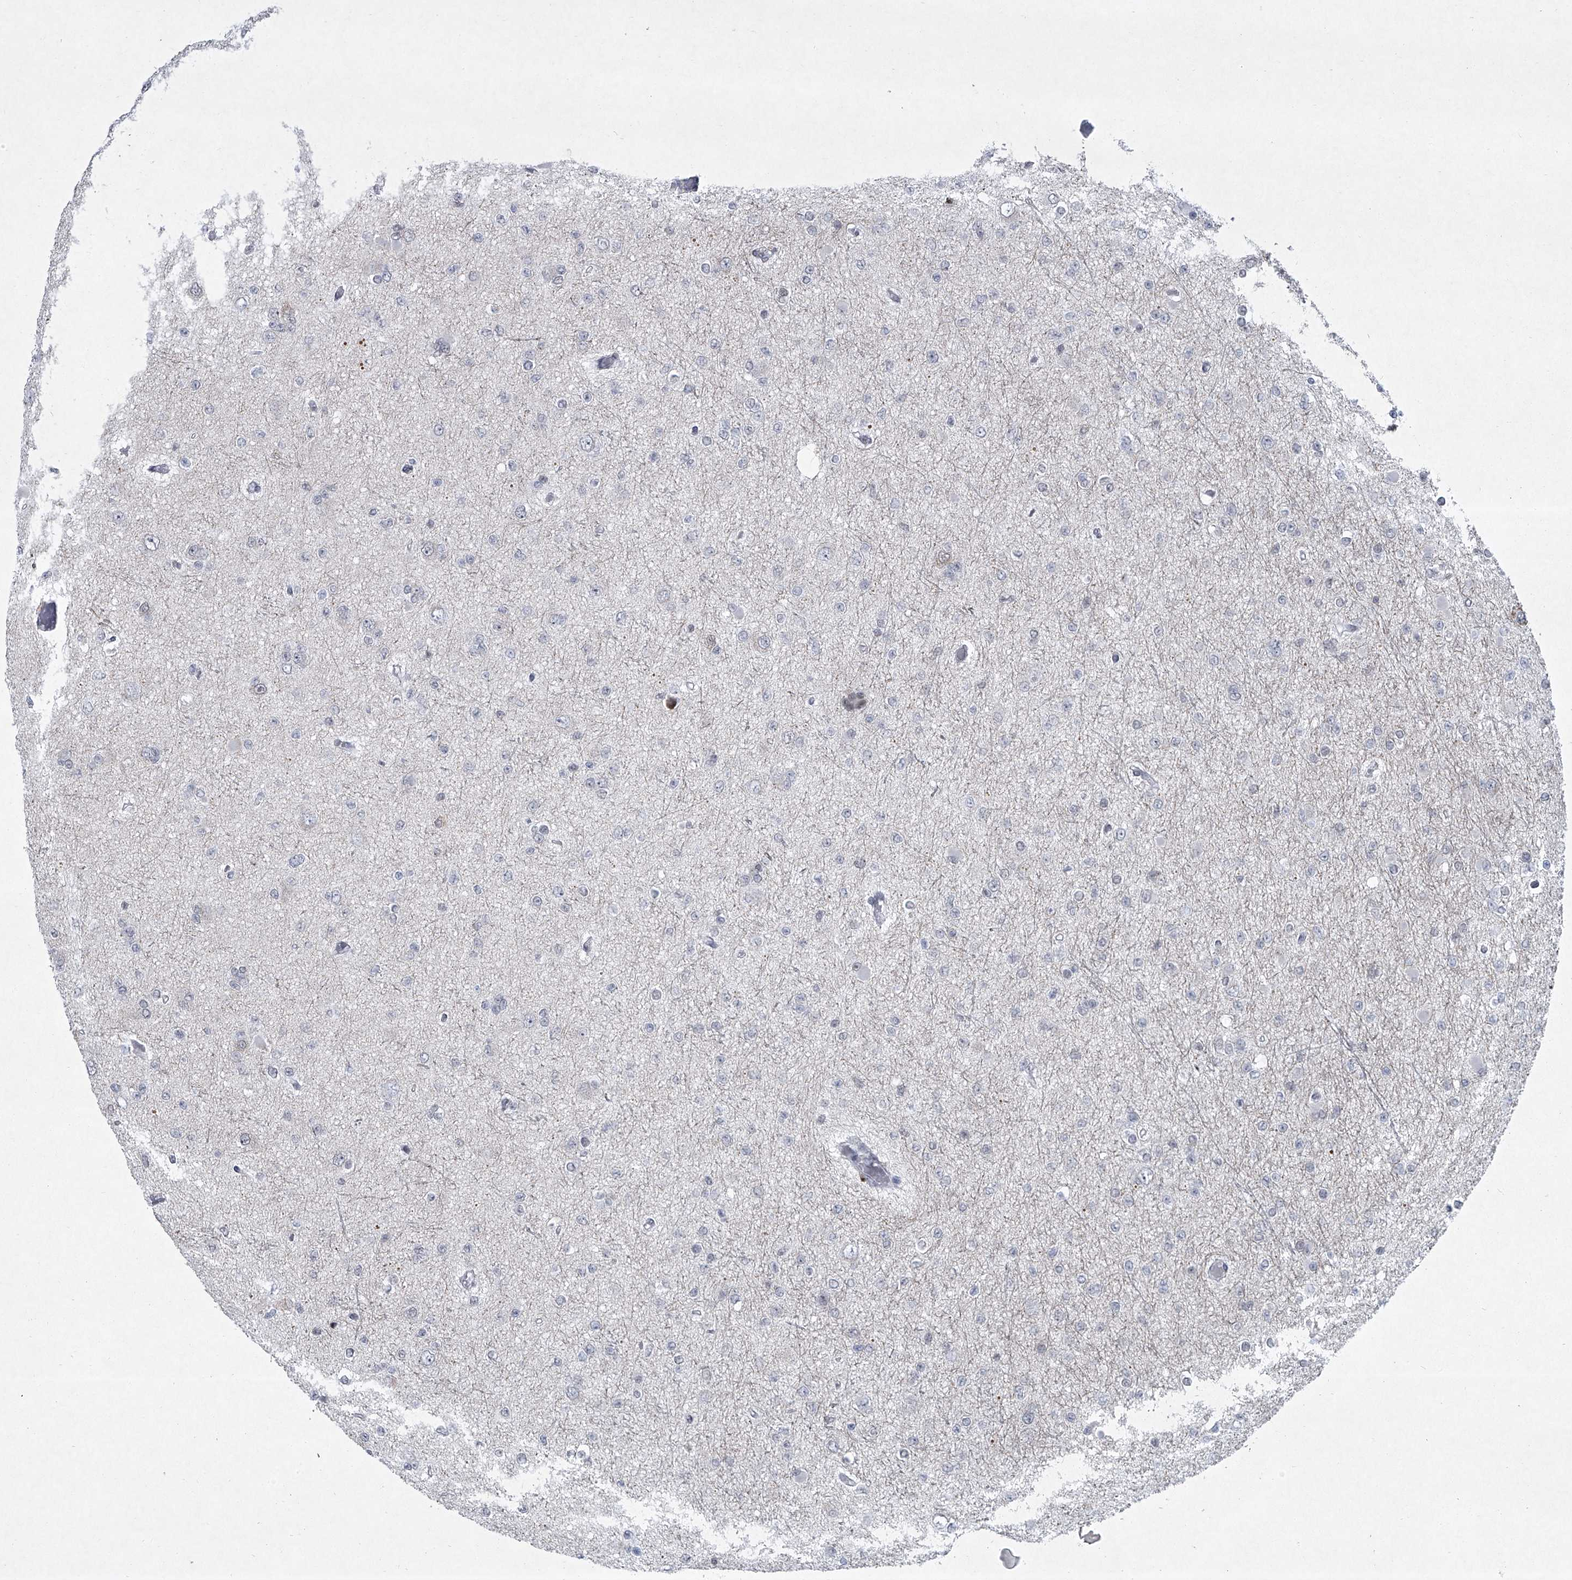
{"staining": {"intensity": "negative", "quantity": "none", "location": "none"}, "tissue": "glioma", "cell_type": "Tumor cells", "image_type": "cancer", "snomed": [{"axis": "morphology", "description": "Glioma, malignant, Low grade"}, {"axis": "topography", "description": "Brain"}], "caption": "Tumor cells show no significant expression in low-grade glioma (malignant).", "gene": "MLLT1", "patient": {"sex": "female", "age": 22}}